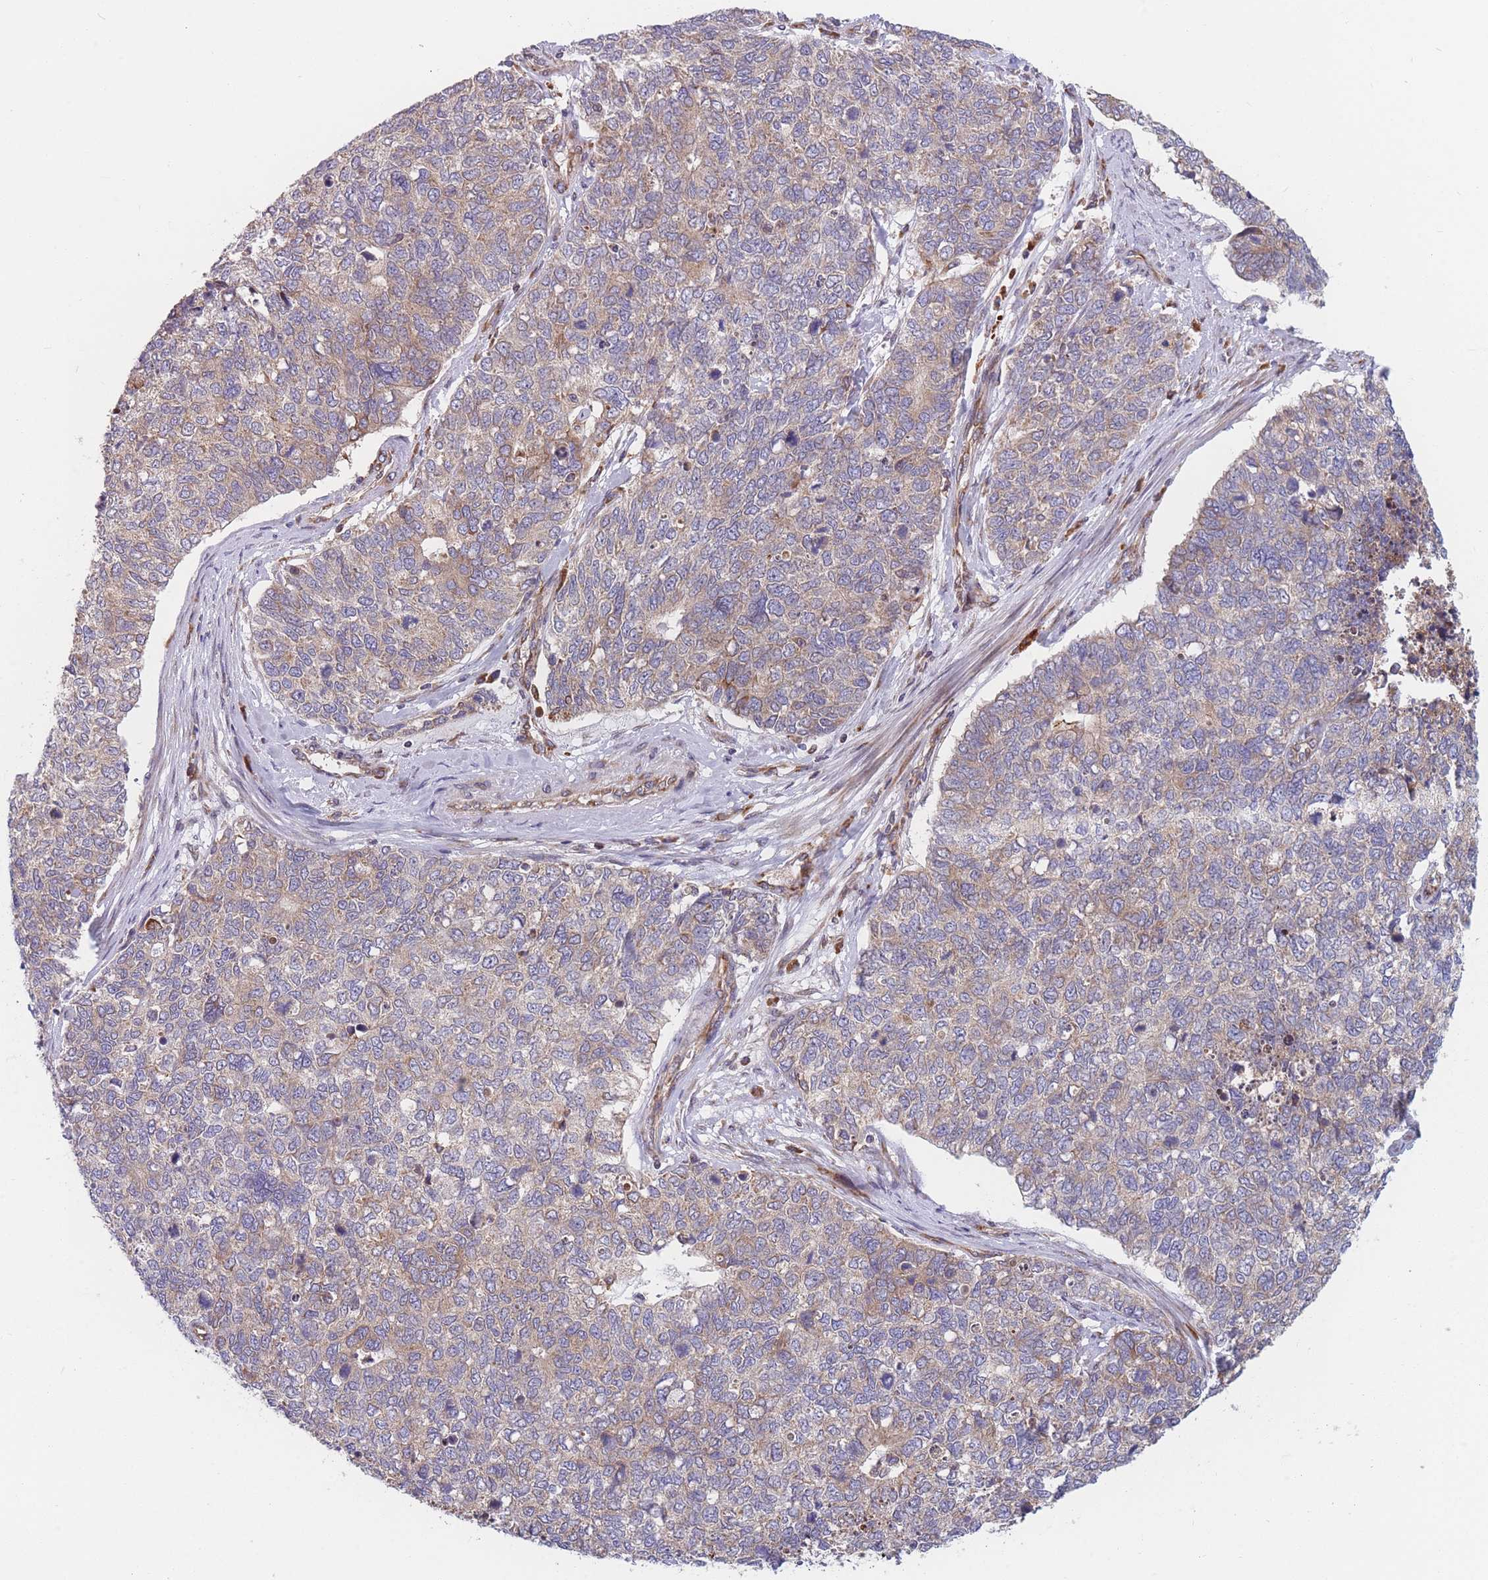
{"staining": {"intensity": "weak", "quantity": "<25%", "location": "cytoplasmic/membranous"}, "tissue": "cervical cancer", "cell_type": "Tumor cells", "image_type": "cancer", "snomed": [{"axis": "morphology", "description": "Squamous cell carcinoma, NOS"}, {"axis": "topography", "description": "Cervix"}], "caption": "IHC of cervical cancer reveals no expression in tumor cells.", "gene": "TMEM131L", "patient": {"sex": "female", "age": 63}}